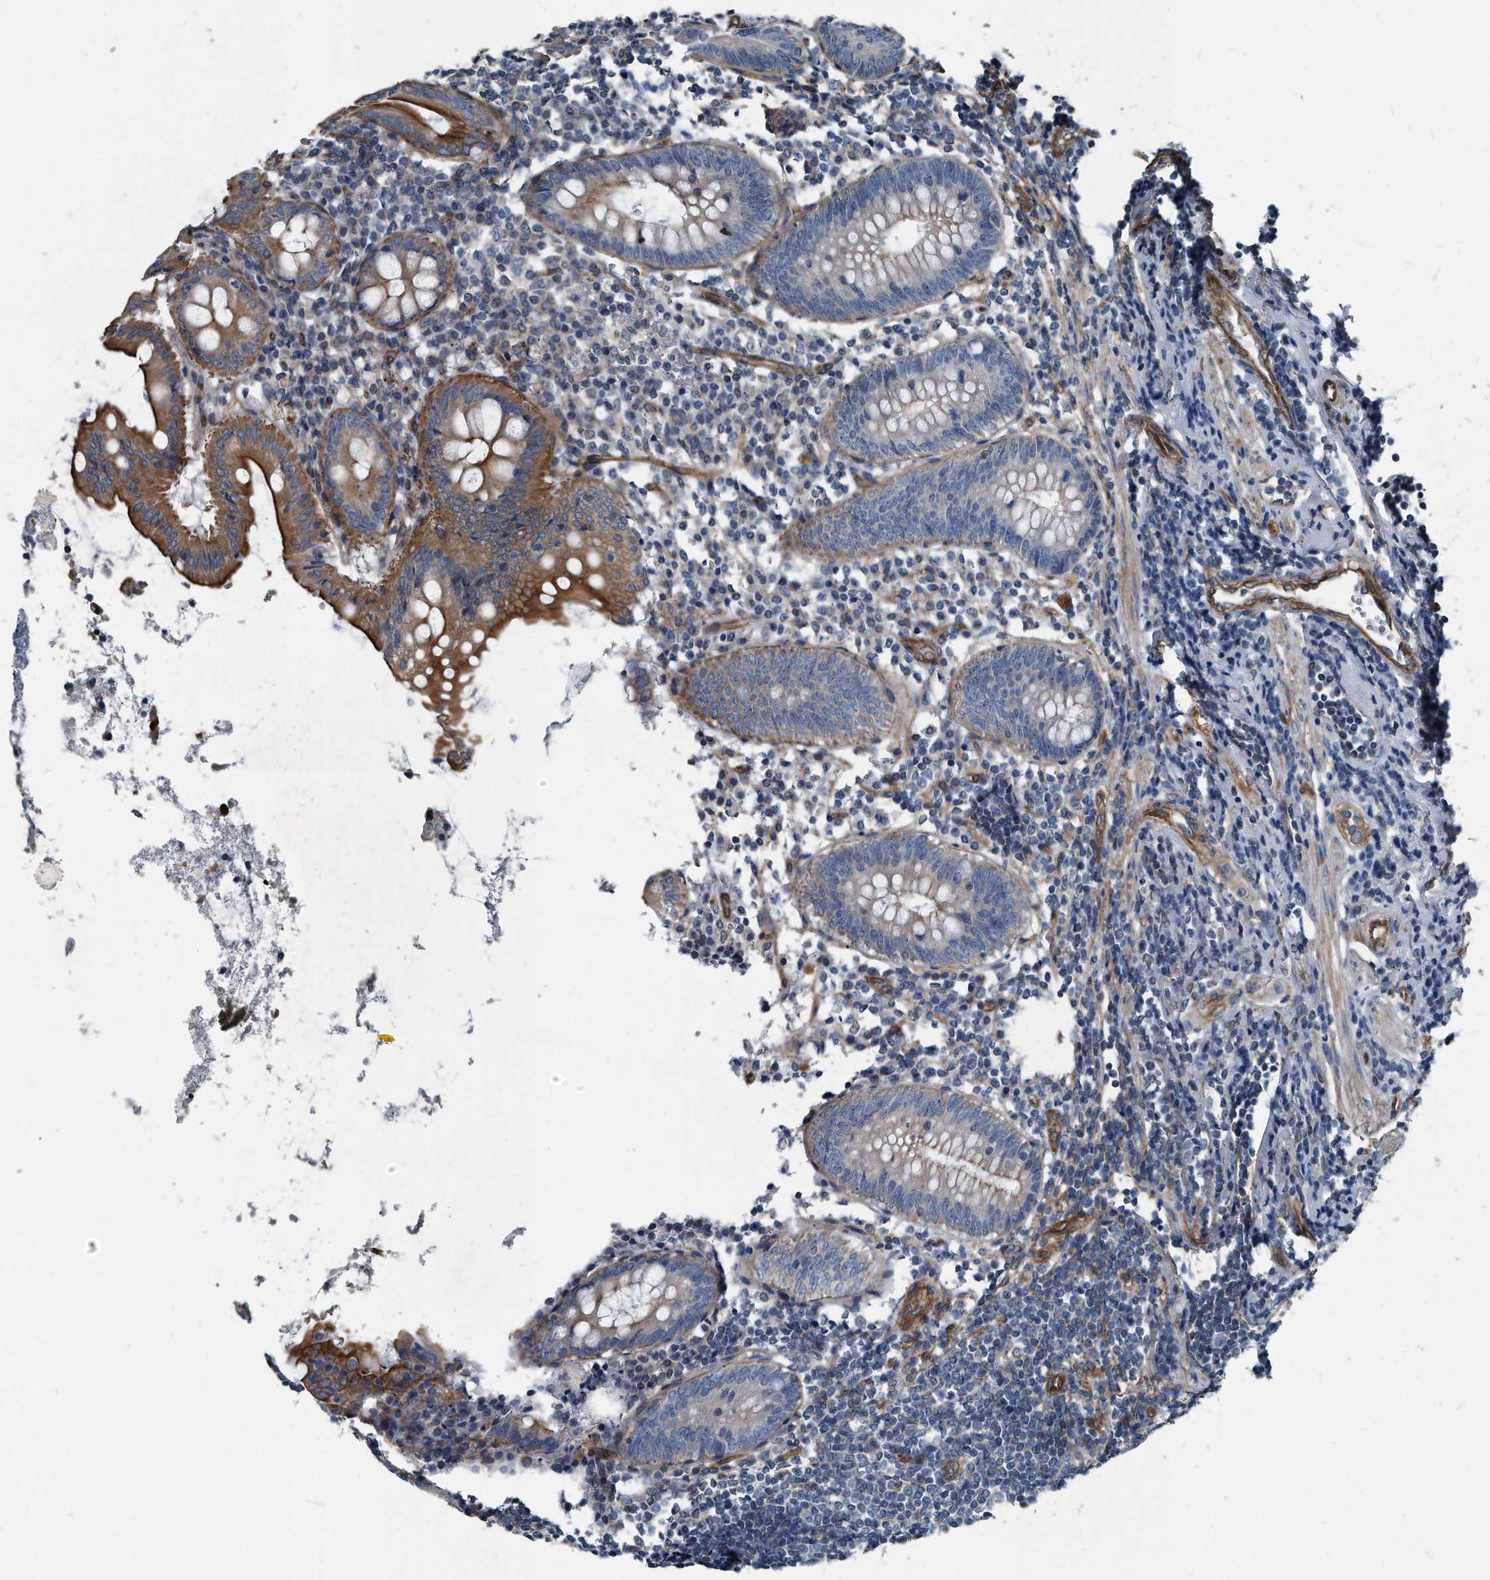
{"staining": {"intensity": "strong", "quantity": "<25%", "location": "cytoplasmic/membranous"}, "tissue": "appendix", "cell_type": "Glandular cells", "image_type": "normal", "snomed": [{"axis": "morphology", "description": "Normal tissue, NOS"}, {"axis": "topography", "description": "Appendix"}], "caption": "Strong cytoplasmic/membranous positivity for a protein is appreciated in about <25% of glandular cells of normal appendix using immunohistochemistry.", "gene": "PLEC", "patient": {"sex": "female", "age": 54}}